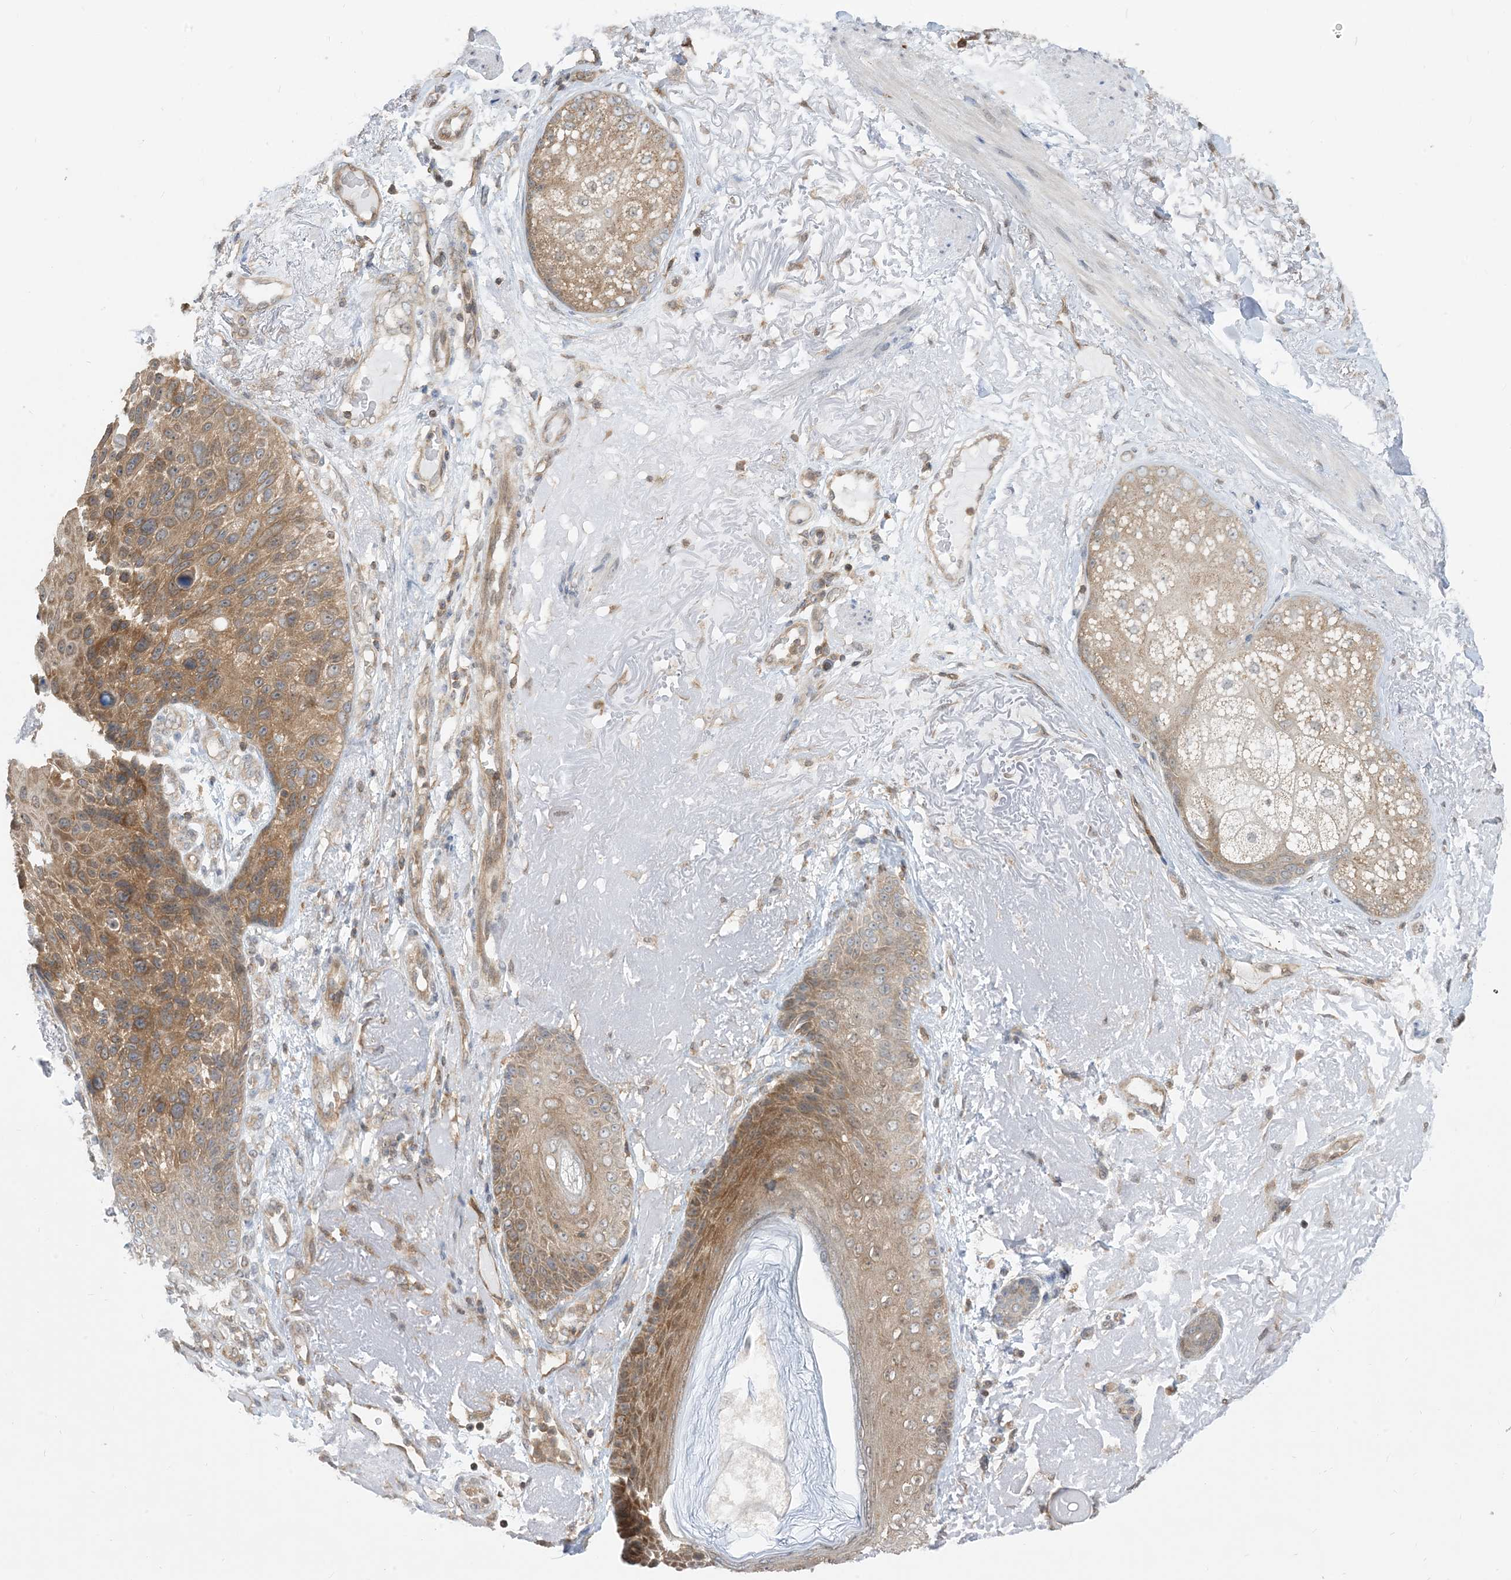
{"staining": {"intensity": "moderate", "quantity": ">75%", "location": "cytoplasmic/membranous"}, "tissue": "skin cancer", "cell_type": "Tumor cells", "image_type": "cancer", "snomed": [{"axis": "morphology", "description": "Squamous cell carcinoma, NOS"}, {"axis": "topography", "description": "Skin"}], "caption": "Immunohistochemistry (IHC) (DAB) staining of human skin cancer (squamous cell carcinoma) shows moderate cytoplasmic/membranous protein staining in approximately >75% of tumor cells. (DAB = brown stain, brightfield microscopy at high magnification).", "gene": "CASP4", "patient": {"sex": "female", "age": 88}}